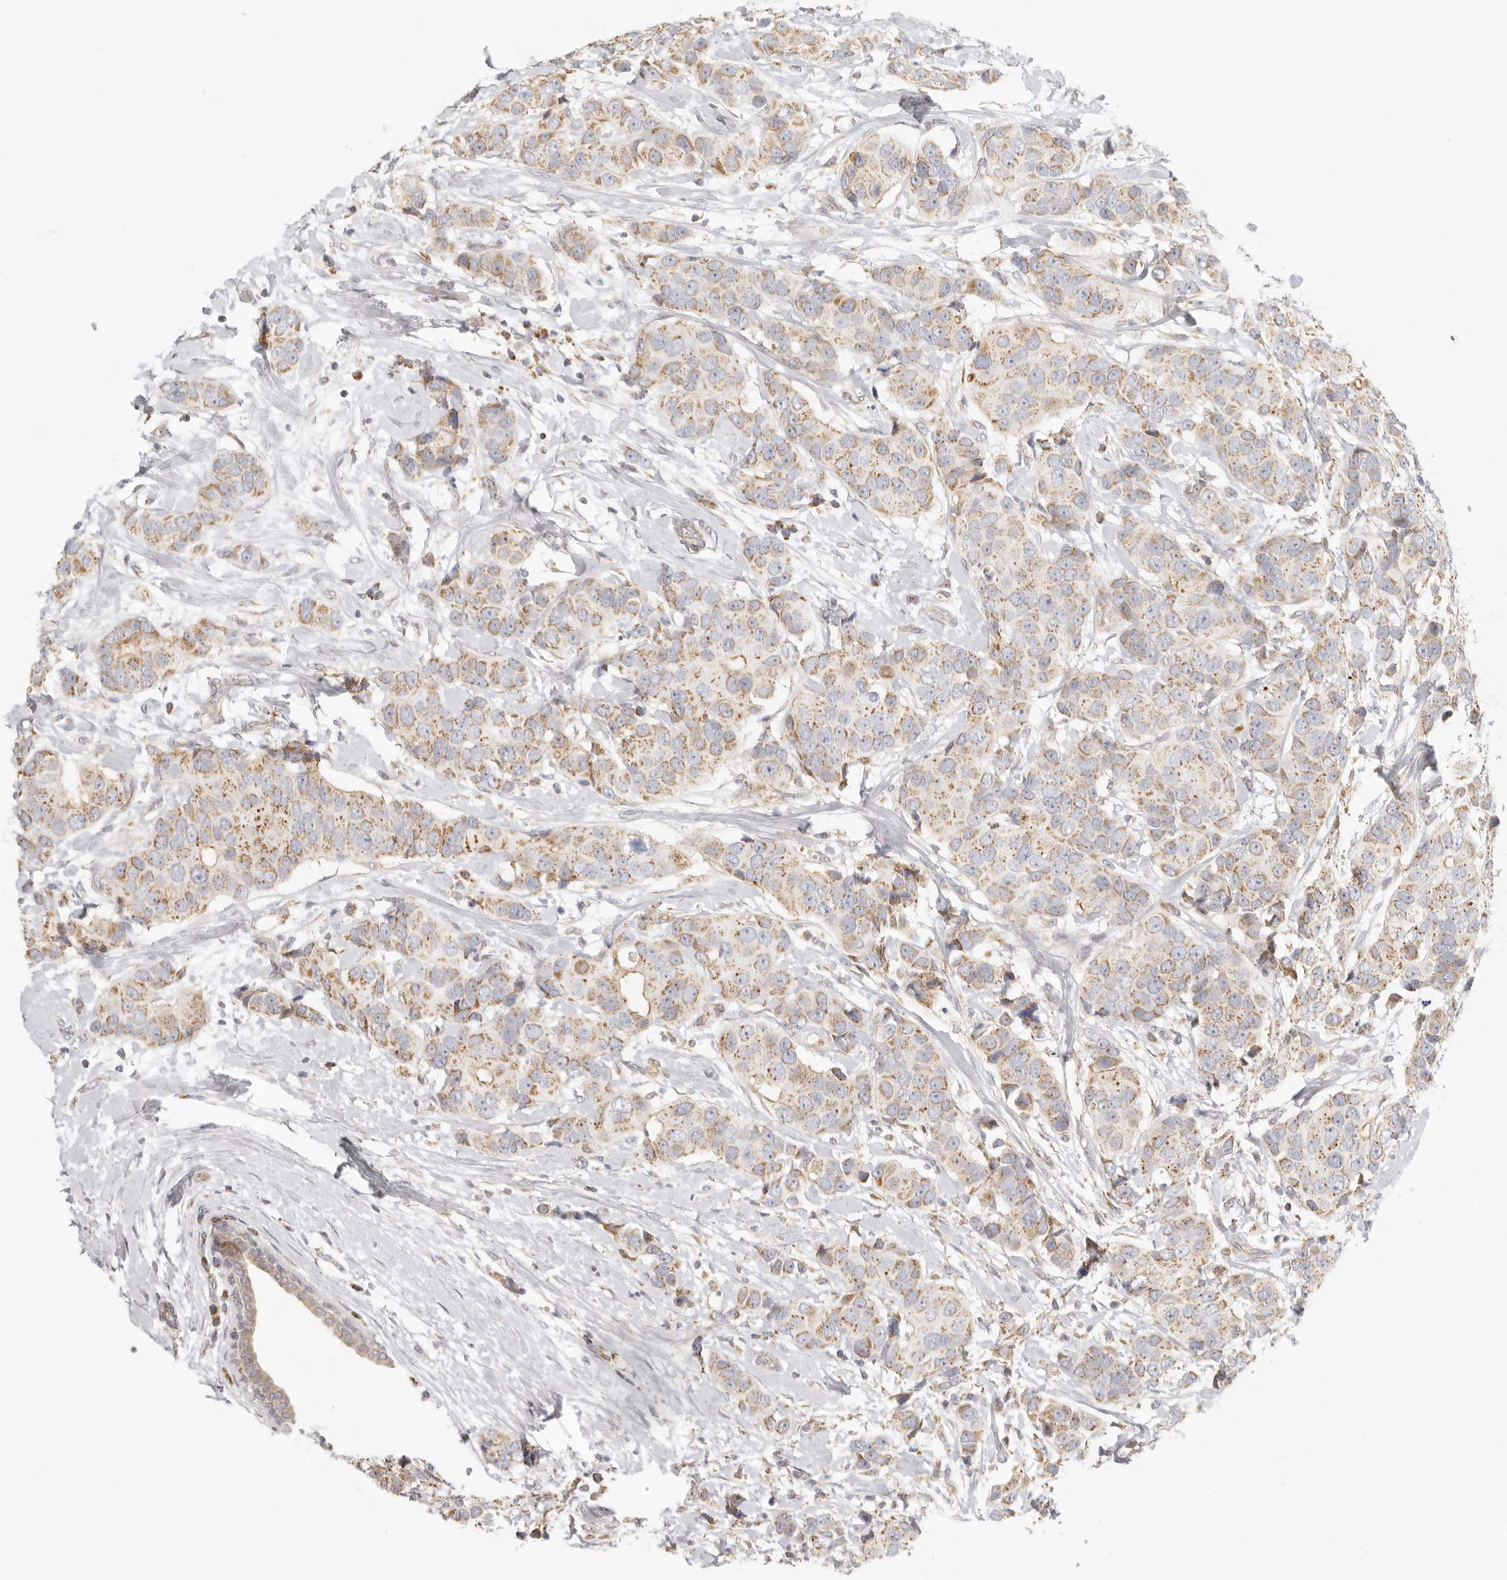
{"staining": {"intensity": "moderate", "quantity": ">75%", "location": "cytoplasmic/membranous"}, "tissue": "breast cancer", "cell_type": "Tumor cells", "image_type": "cancer", "snomed": [{"axis": "morphology", "description": "Normal tissue, NOS"}, {"axis": "morphology", "description": "Duct carcinoma"}, {"axis": "topography", "description": "Breast"}], "caption": "IHC photomicrograph of breast cancer (invasive ductal carcinoma) stained for a protein (brown), which exhibits medium levels of moderate cytoplasmic/membranous staining in approximately >75% of tumor cells.", "gene": "KDF1", "patient": {"sex": "female", "age": 39}}